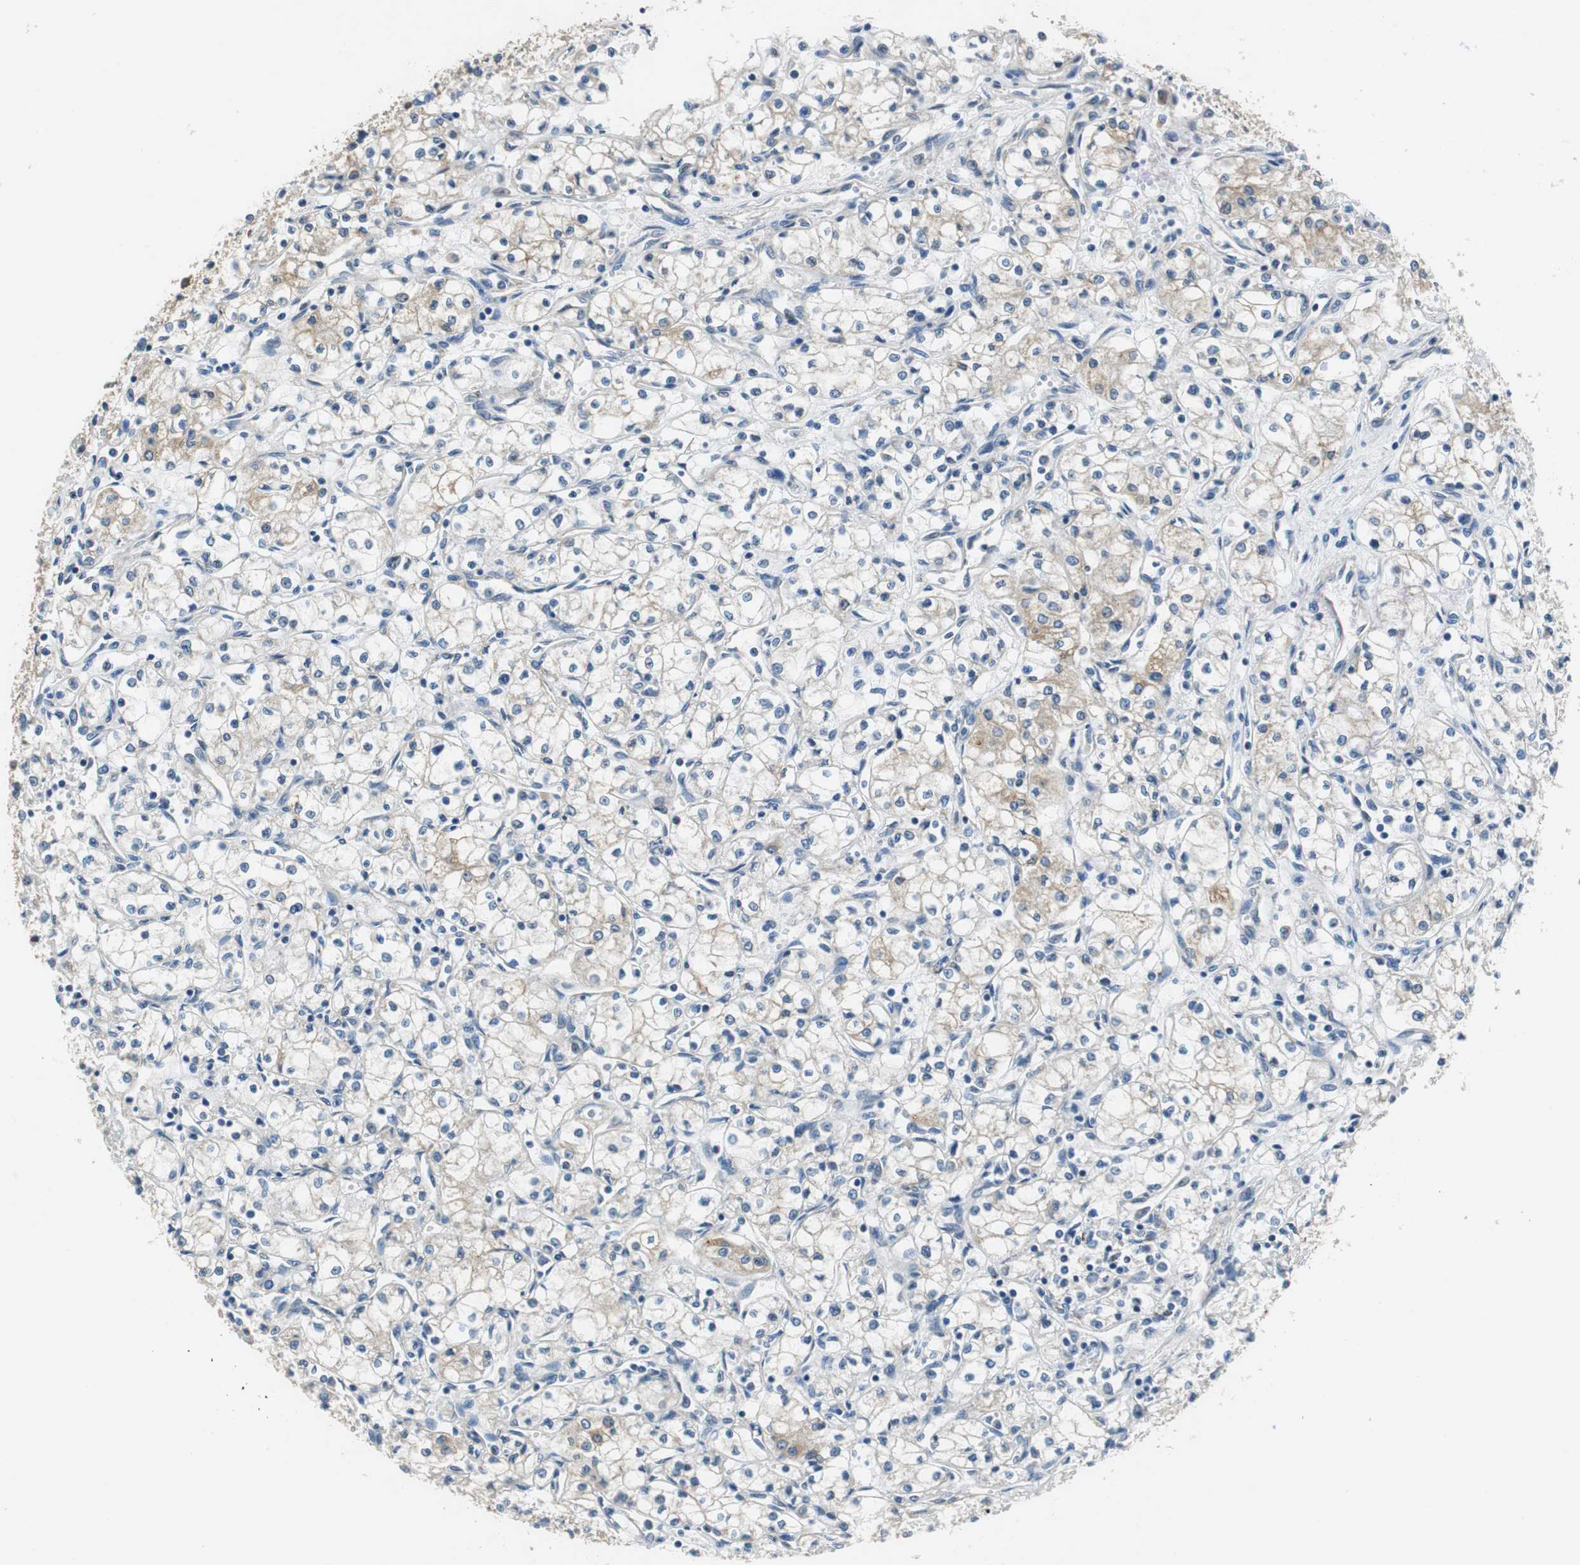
{"staining": {"intensity": "negative", "quantity": "none", "location": "none"}, "tissue": "renal cancer", "cell_type": "Tumor cells", "image_type": "cancer", "snomed": [{"axis": "morphology", "description": "Normal tissue, NOS"}, {"axis": "morphology", "description": "Adenocarcinoma, NOS"}, {"axis": "topography", "description": "Kidney"}], "caption": "A photomicrograph of renal cancer stained for a protein displays no brown staining in tumor cells.", "gene": "FADS2", "patient": {"sex": "male", "age": 59}}